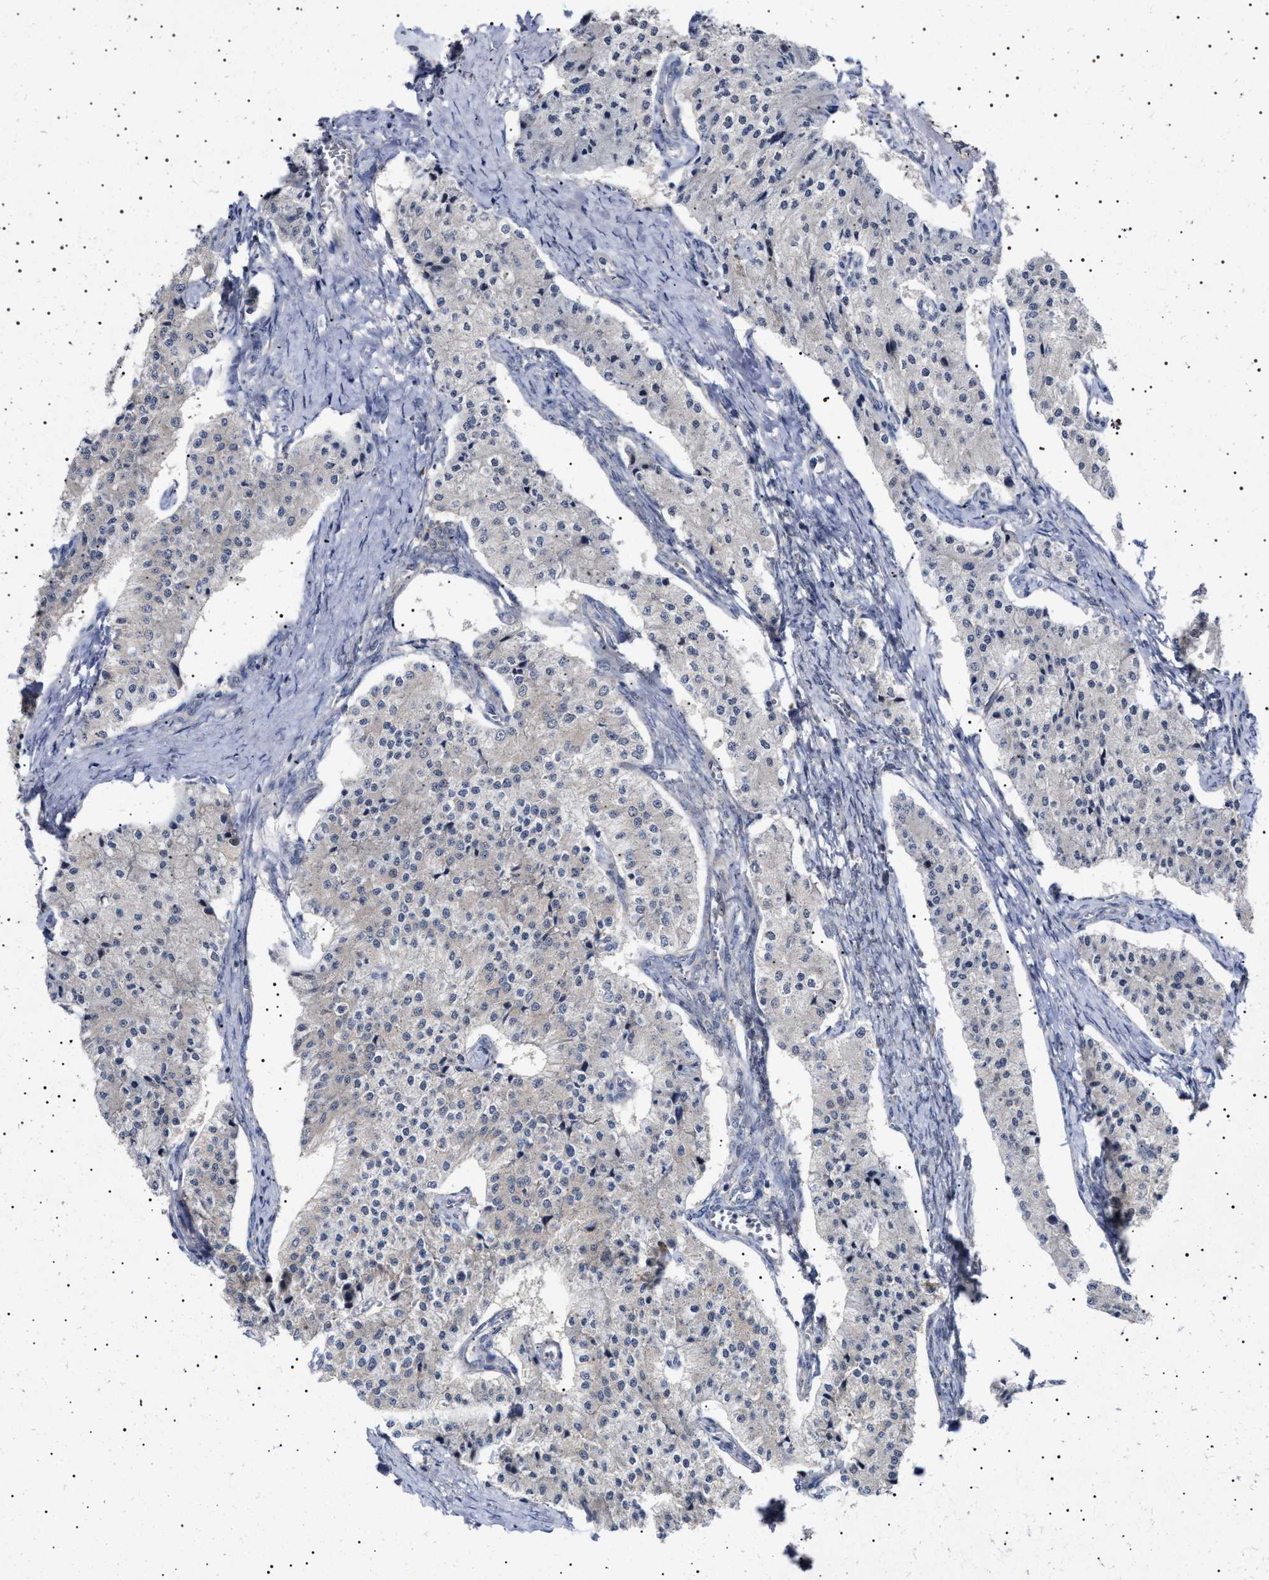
{"staining": {"intensity": "negative", "quantity": "none", "location": "none"}, "tissue": "carcinoid", "cell_type": "Tumor cells", "image_type": "cancer", "snomed": [{"axis": "morphology", "description": "Carcinoid, malignant, NOS"}, {"axis": "topography", "description": "Colon"}], "caption": "Immunohistochemistry histopathology image of carcinoid stained for a protein (brown), which exhibits no positivity in tumor cells.", "gene": "NPLOC4", "patient": {"sex": "female", "age": 52}}